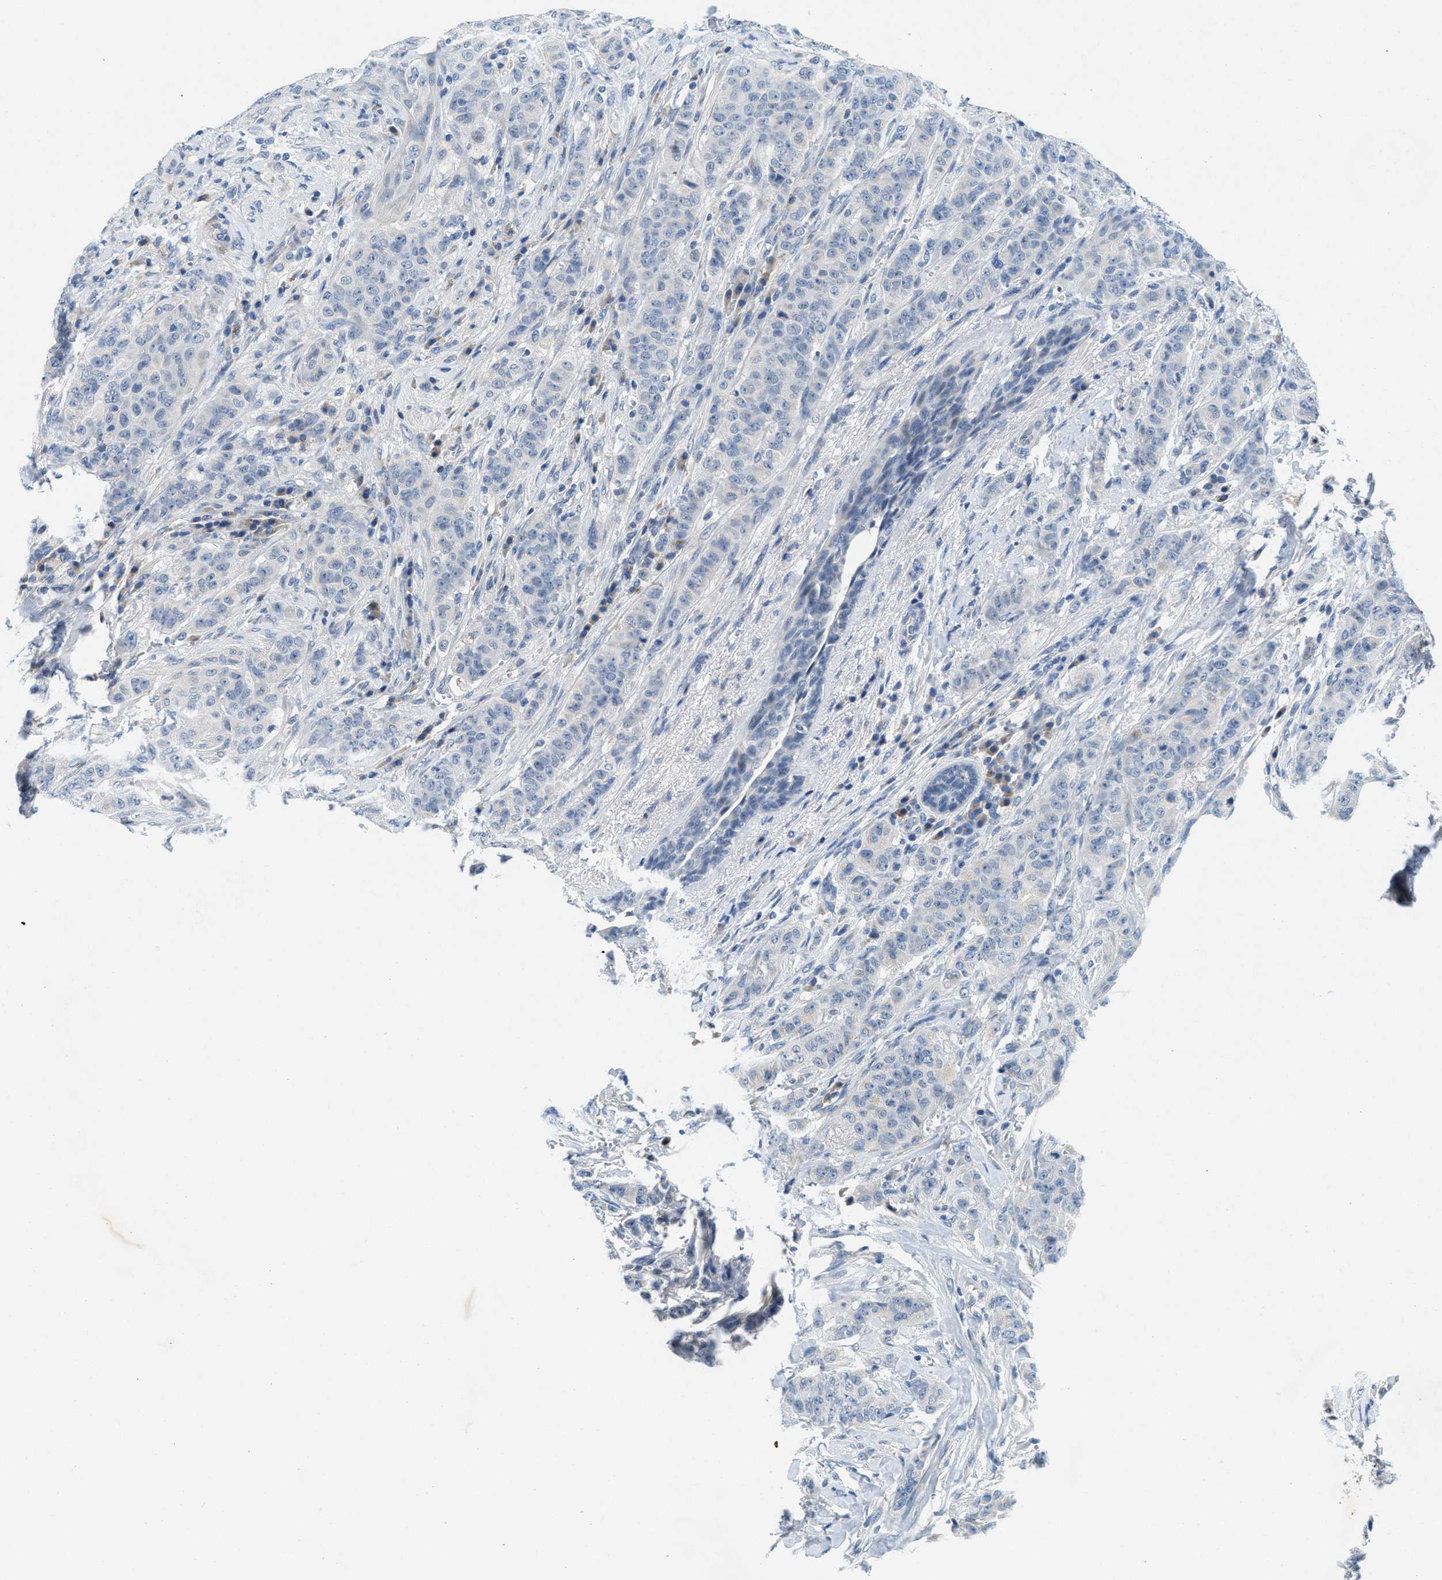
{"staining": {"intensity": "negative", "quantity": "none", "location": "none"}, "tissue": "breast cancer", "cell_type": "Tumor cells", "image_type": "cancer", "snomed": [{"axis": "morphology", "description": "Normal tissue, NOS"}, {"axis": "morphology", "description": "Duct carcinoma"}, {"axis": "topography", "description": "Breast"}], "caption": "Human breast invasive ductal carcinoma stained for a protein using immunohistochemistry reveals no positivity in tumor cells.", "gene": "TSPAN3", "patient": {"sex": "female", "age": 40}}